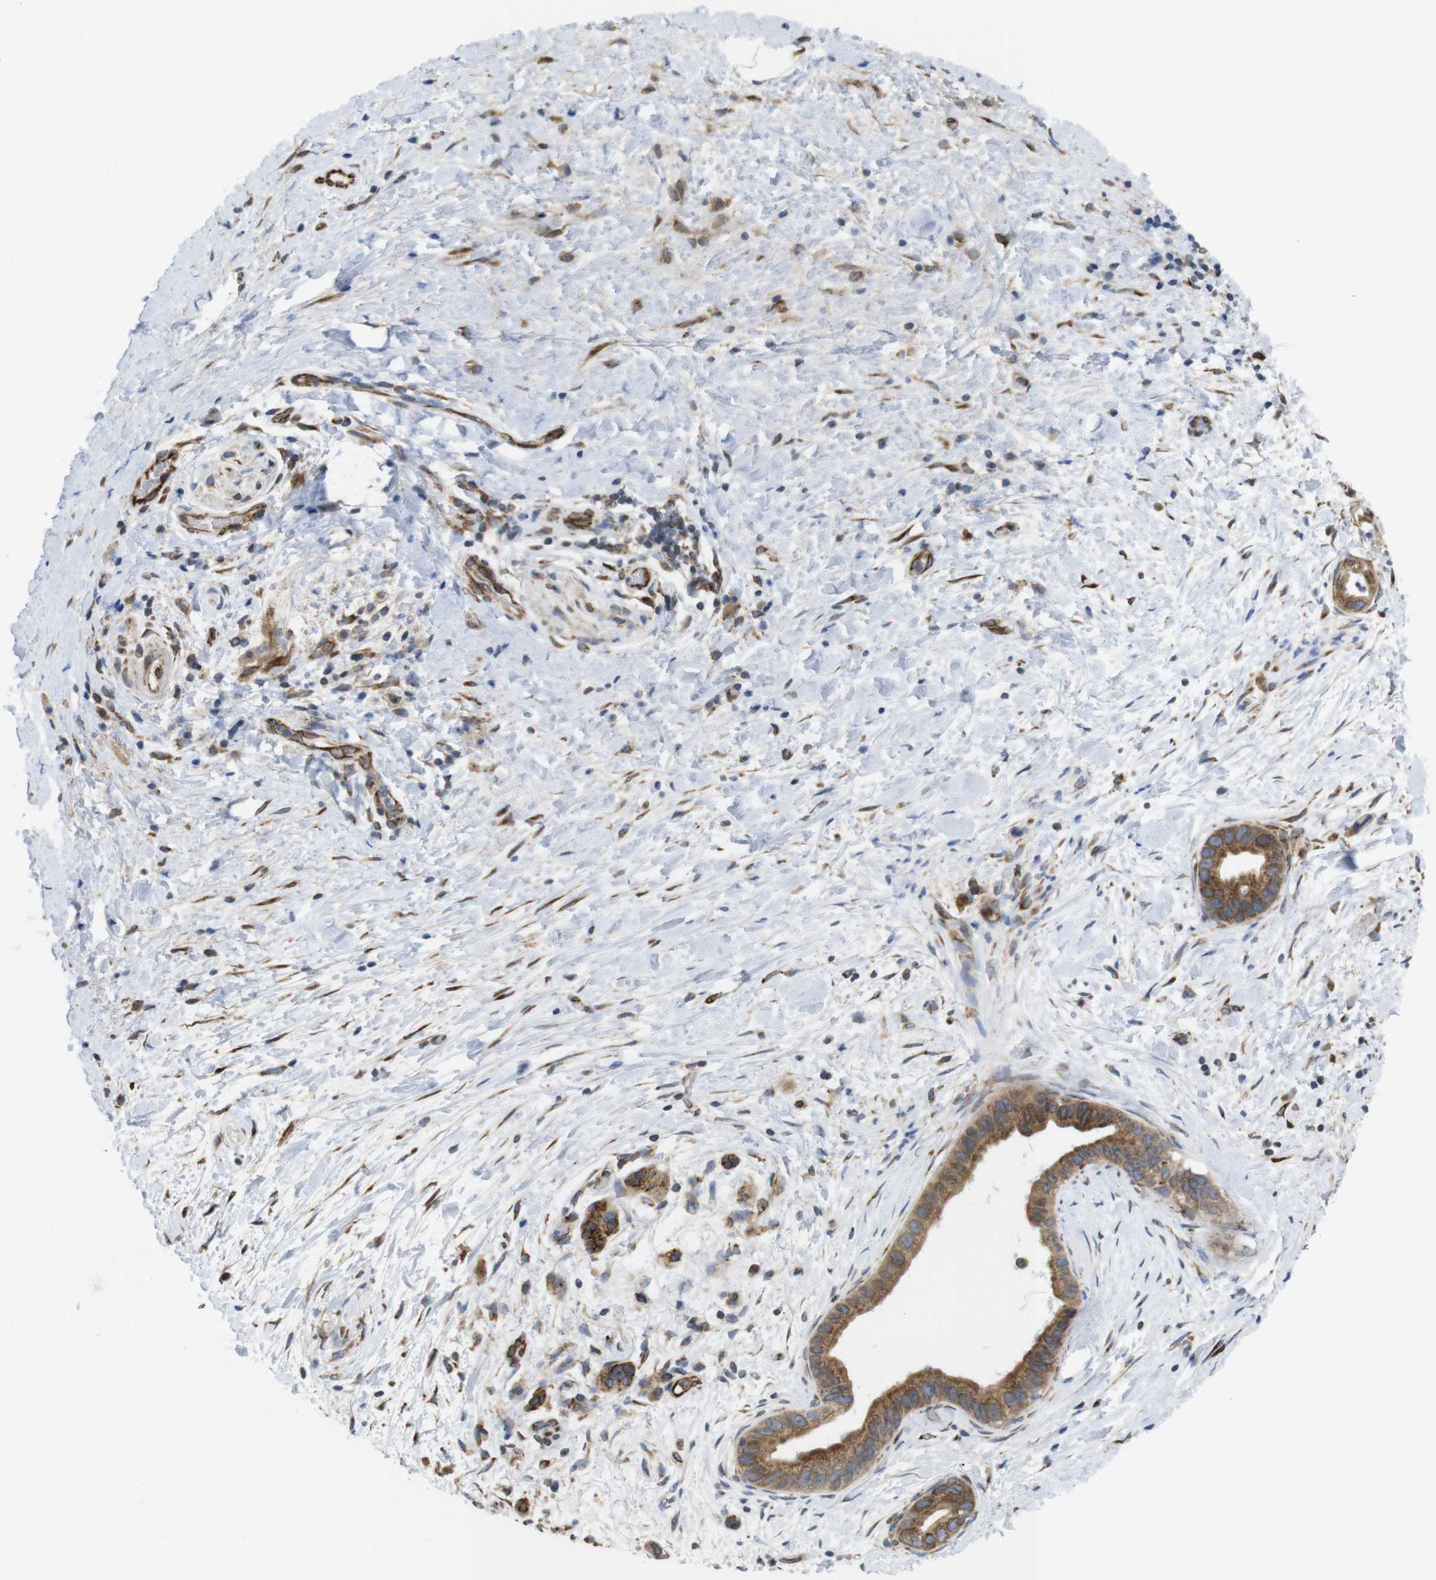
{"staining": {"intensity": "strong", "quantity": "25%-75%", "location": "cytoplasmic/membranous"}, "tissue": "pancreatic cancer", "cell_type": "Tumor cells", "image_type": "cancer", "snomed": [{"axis": "morphology", "description": "Adenocarcinoma, NOS"}, {"axis": "topography", "description": "Pancreas"}], "caption": "Strong cytoplasmic/membranous staining is identified in approximately 25%-75% of tumor cells in pancreatic adenocarcinoma.", "gene": "PCNX2", "patient": {"sex": "male", "age": 55}}